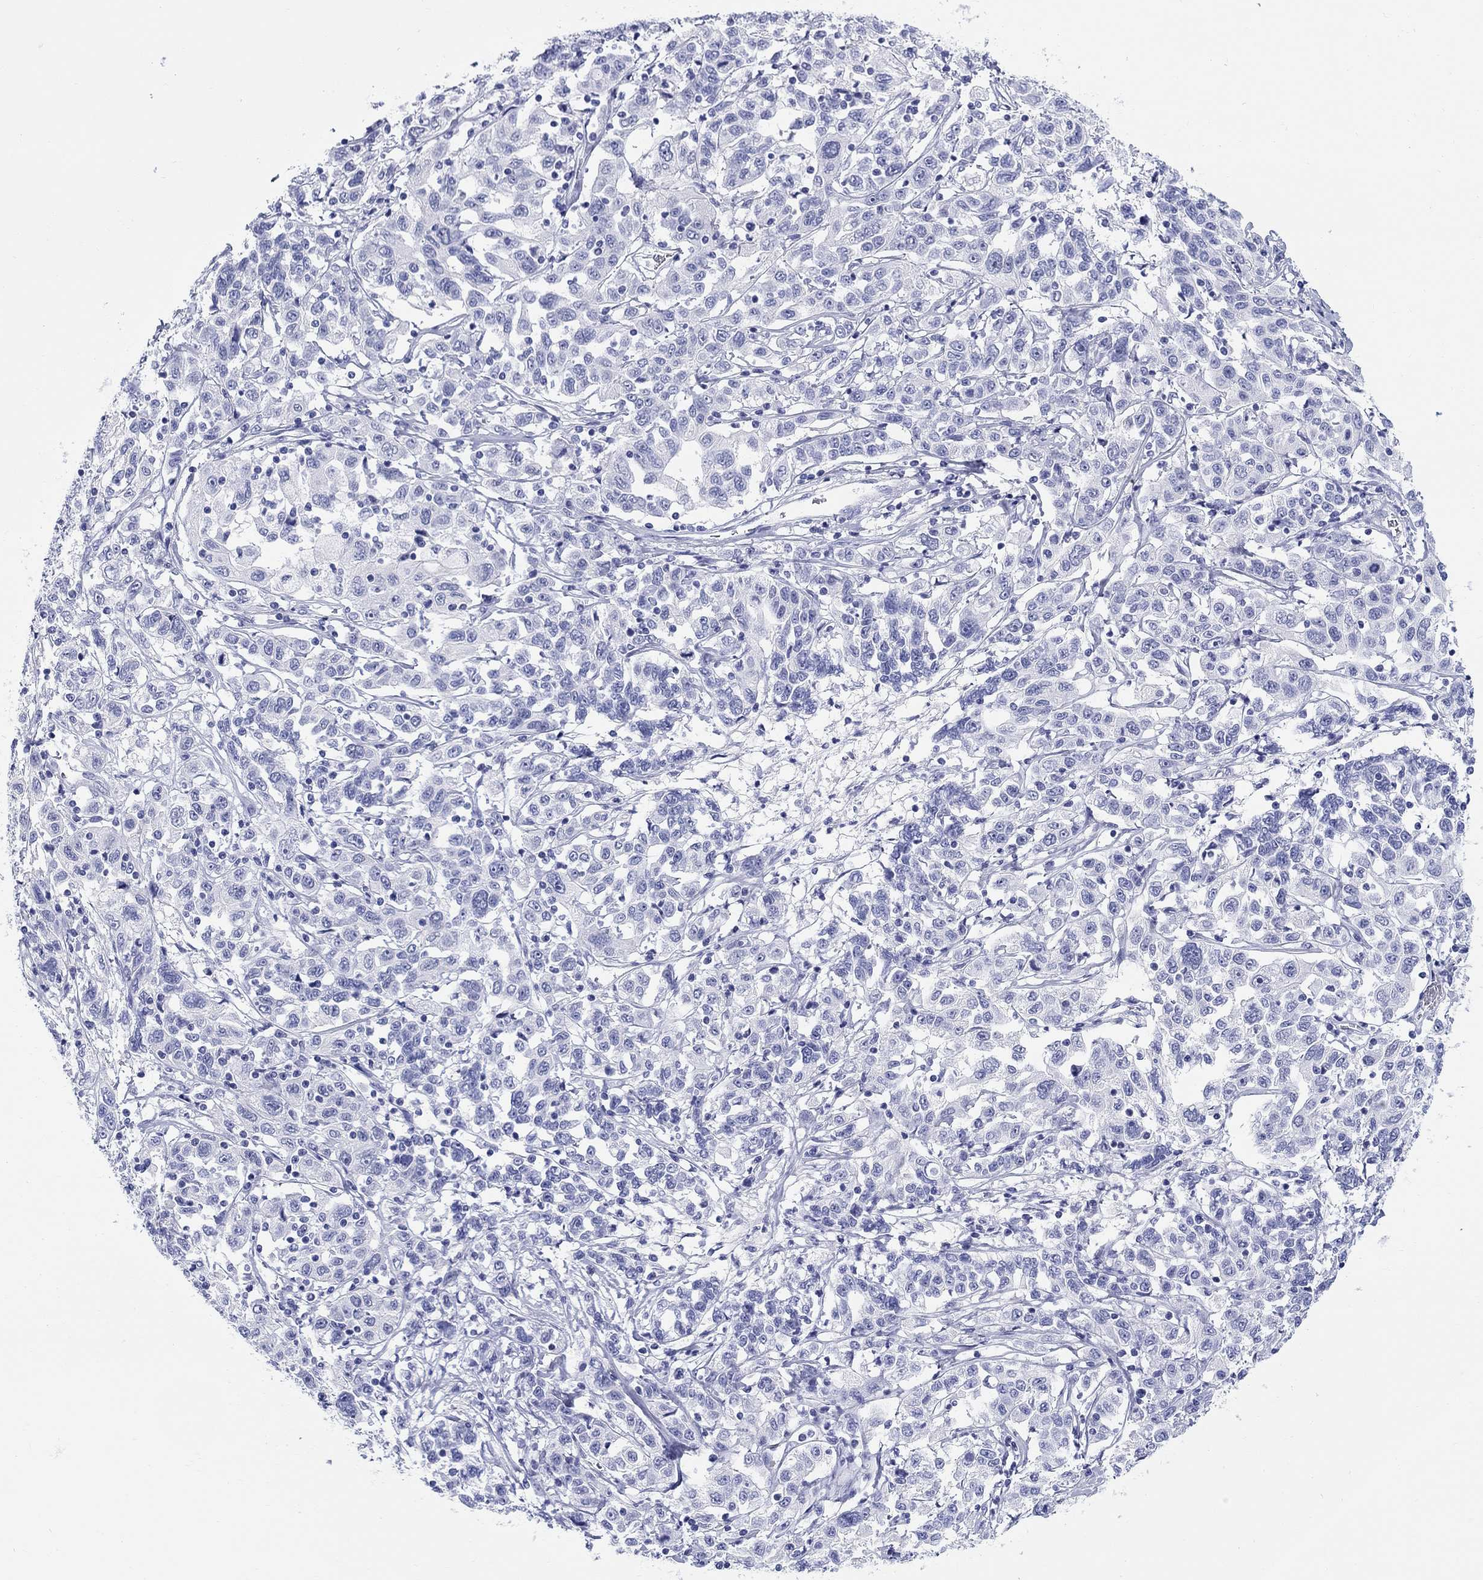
{"staining": {"intensity": "negative", "quantity": "none", "location": "none"}, "tissue": "liver cancer", "cell_type": "Tumor cells", "image_type": "cancer", "snomed": [{"axis": "morphology", "description": "Adenocarcinoma, NOS"}, {"axis": "morphology", "description": "Cholangiocarcinoma"}, {"axis": "topography", "description": "Liver"}], "caption": "High power microscopy histopathology image of an IHC photomicrograph of liver adenocarcinoma, revealing no significant staining in tumor cells.", "gene": "LAMP5", "patient": {"sex": "male", "age": 64}}